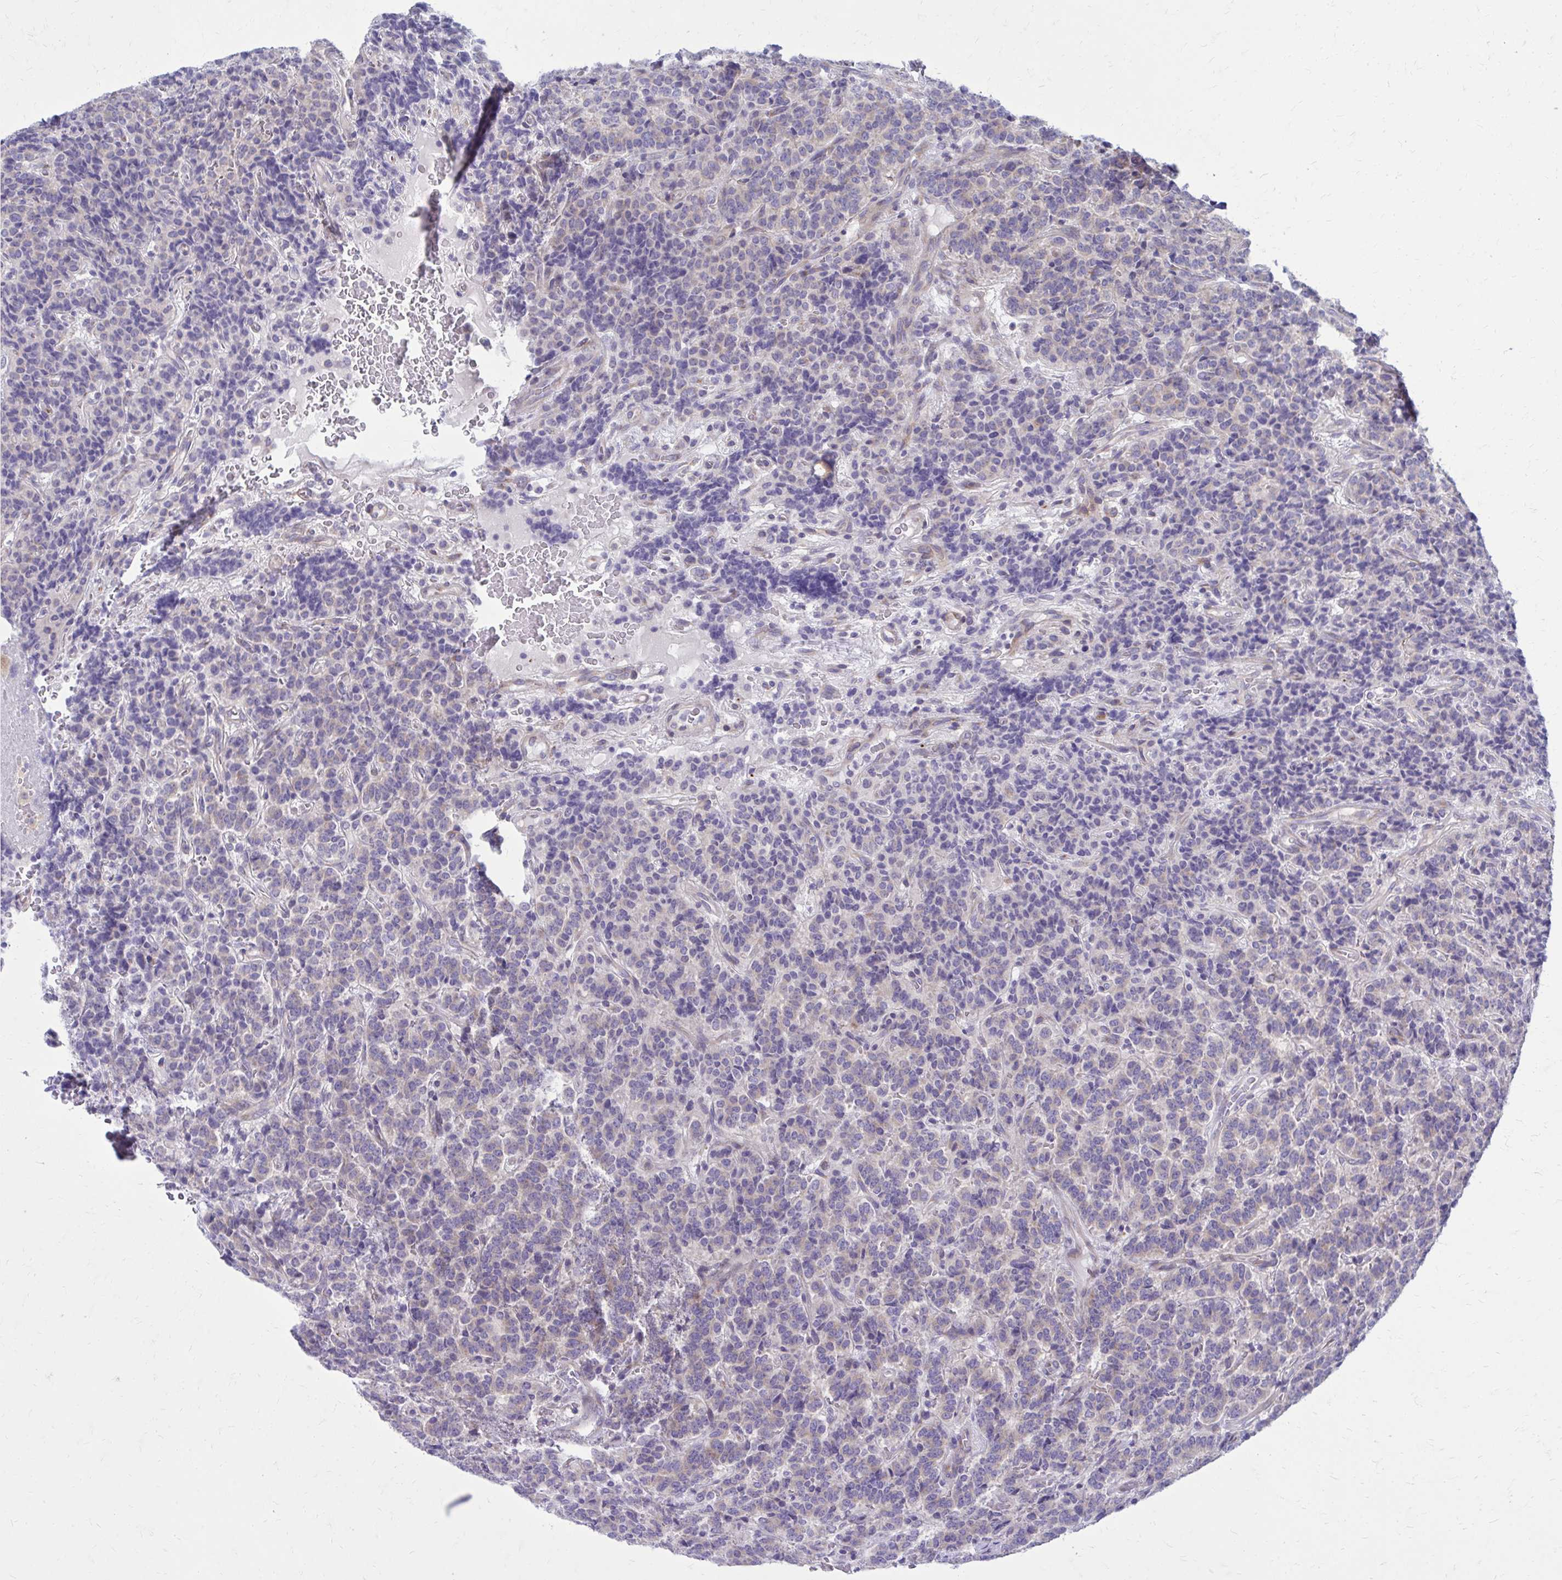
{"staining": {"intensity": "weak", "quantity": "<25%", "location": "cytoplasmic/membranous"}, "tissue": "carcinoid", "cell_type": "Tumor cells", "image_type": "cancer", "snomed": [{"axis": "morphology", "description": "Carcinoid, malignant, NOS"}, {"axis": "topography", "description": "Pancreas"}], "caption": "This is an immunohistochemistry (IHC) photomicrograph of carcinoid. There is no expression in tumor cells.", "gene": "GIGYF2", "patient": {"sex": "male", "age": 36}}